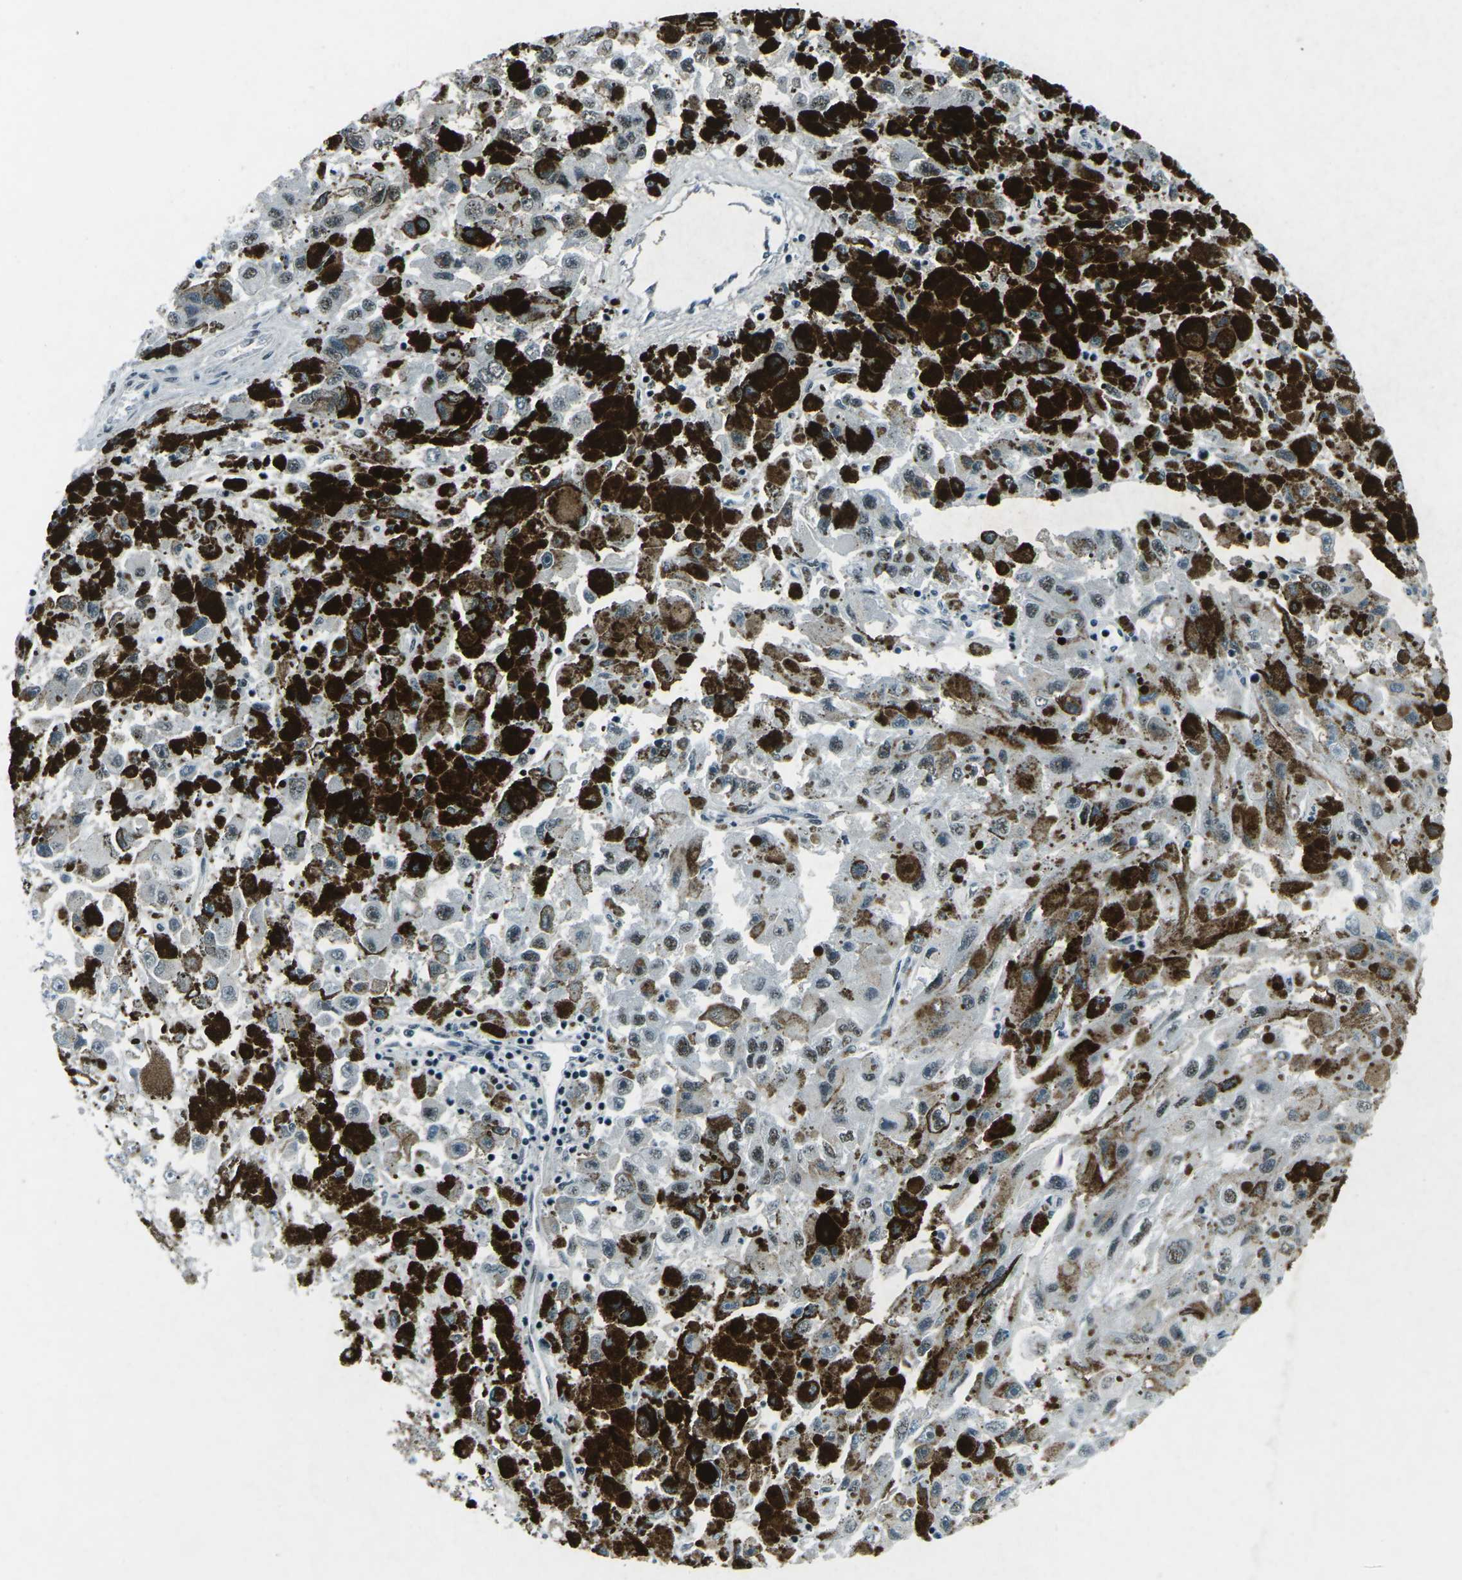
{"staining": {"intensity": "moderate", "quantity": ">75%", "location": "cytoplasmic/membranous,nuclear"}, "tissue": "melanoma", "cell_type": "Tumor cells", "image_type": "cancer", "snomed": [{"axis": "morphology", "description": "Malignant melanoma, NOS"}, {"axis": "topography", "description": "Skin"}], "caption": "Melanoma stained with immunohistochemistry reveals moderate cytoplasmic/membranous and nuclear positivity in about >75% of tumor cells. The protein of interest is stained brown, and the nuclei are stained in blue (DAB IHC with brightfield microscopy, high magnification).", "gene": "RBL2", "patient": {"sex": "female", "age": 104}}